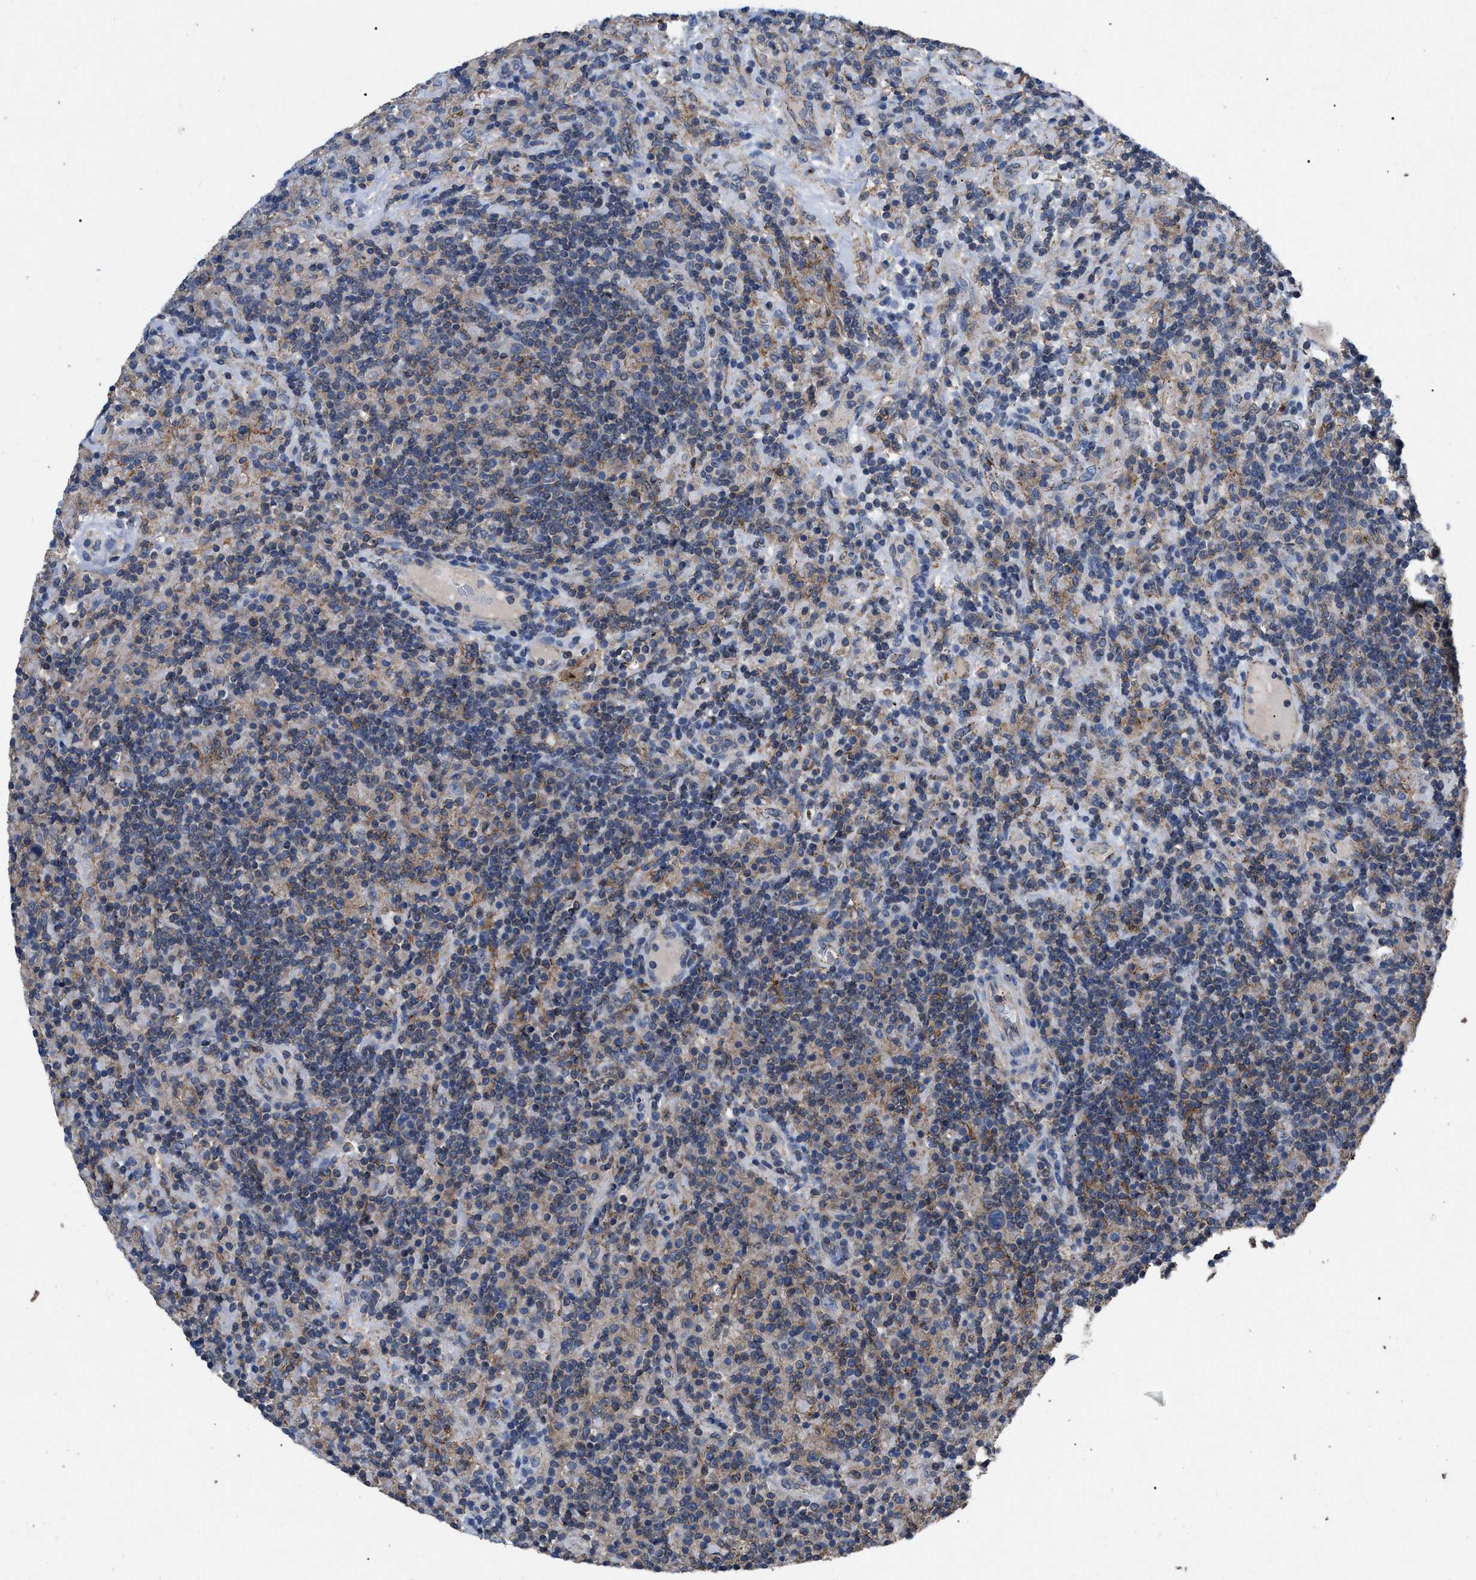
{"staining": {"intensity": "weak", "quantity": "<25%", "location": "cytoplasmic/membranous"}, "tissue": "lymphoma", "cell_type": "Tumor cells", "image_type": "cancer", "snomed": [{"axis": "morphology", "description": "Hodgkin's disease, NOS"}, {"axis": "topography", "description": "Lymph node"}], "caption": "Immunohistochemistry histopathology image of lymphoma stained for a protein (brown), which exhibits no expression in tumor cells.", "gene": "FAM171A2", "patient": {"sex": "male", "age": 70}}